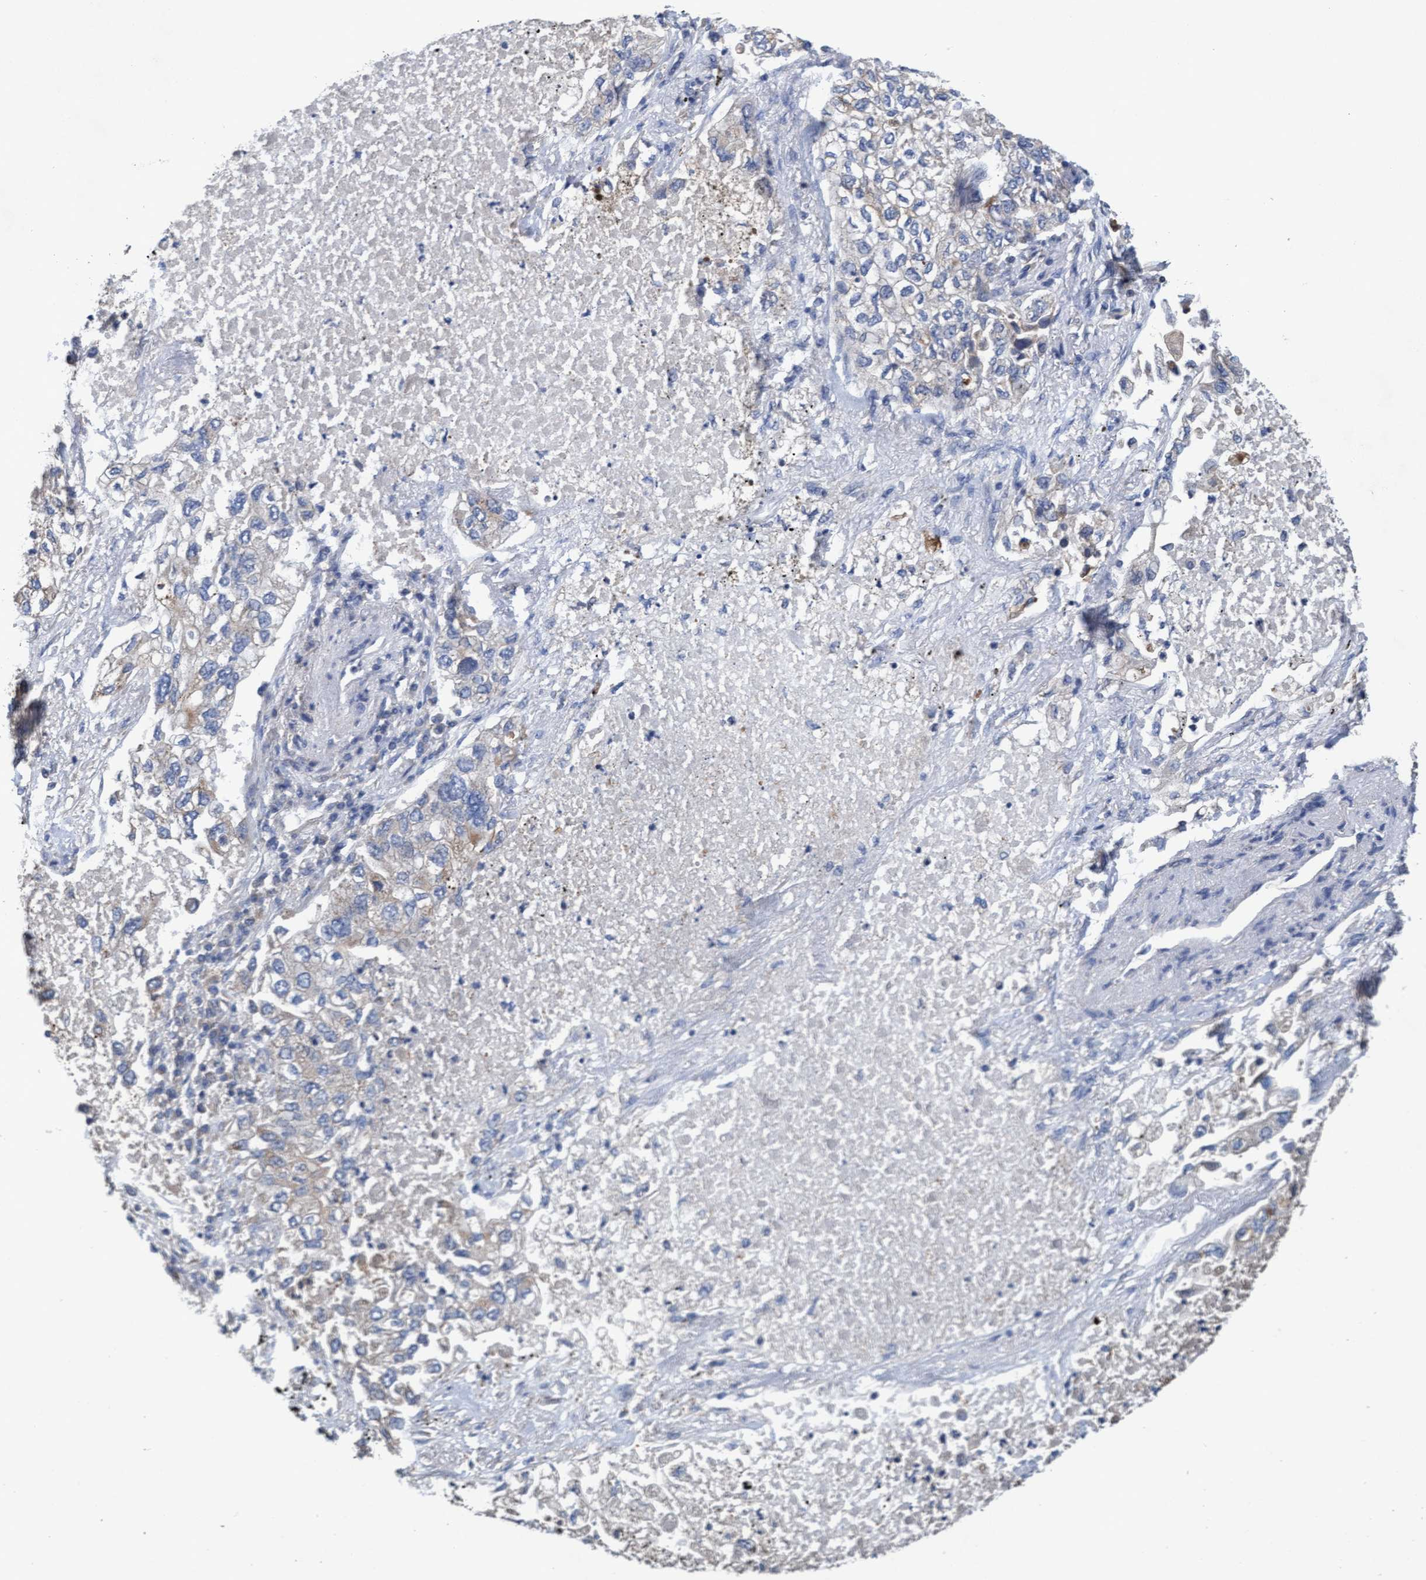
{"staining": {"intensity": "weak", "quantity": "<25%", "location": "cytoplasmic/membranous"}, "tissue": "lung cancer", "cell_type": "Tumor cells", "image_type": "cancer", "snomed": [{"axis": "morphology", "description": "Inflammation, NOS"}, {"axis": "morphology", "description": "Adenocarcinoma, NOS"}, {"axis": "topography", "description": "Lung"}], "caption": "Immunohistochemistry histopathology image of neoplastic tissue: lung cancer stained with DAB (3,3'-diaminobenzidine) demonstrates no significant protein expression in tumor cells.", "gene": "MRPL38", "patient": {"sex": "male", "age": 63}}